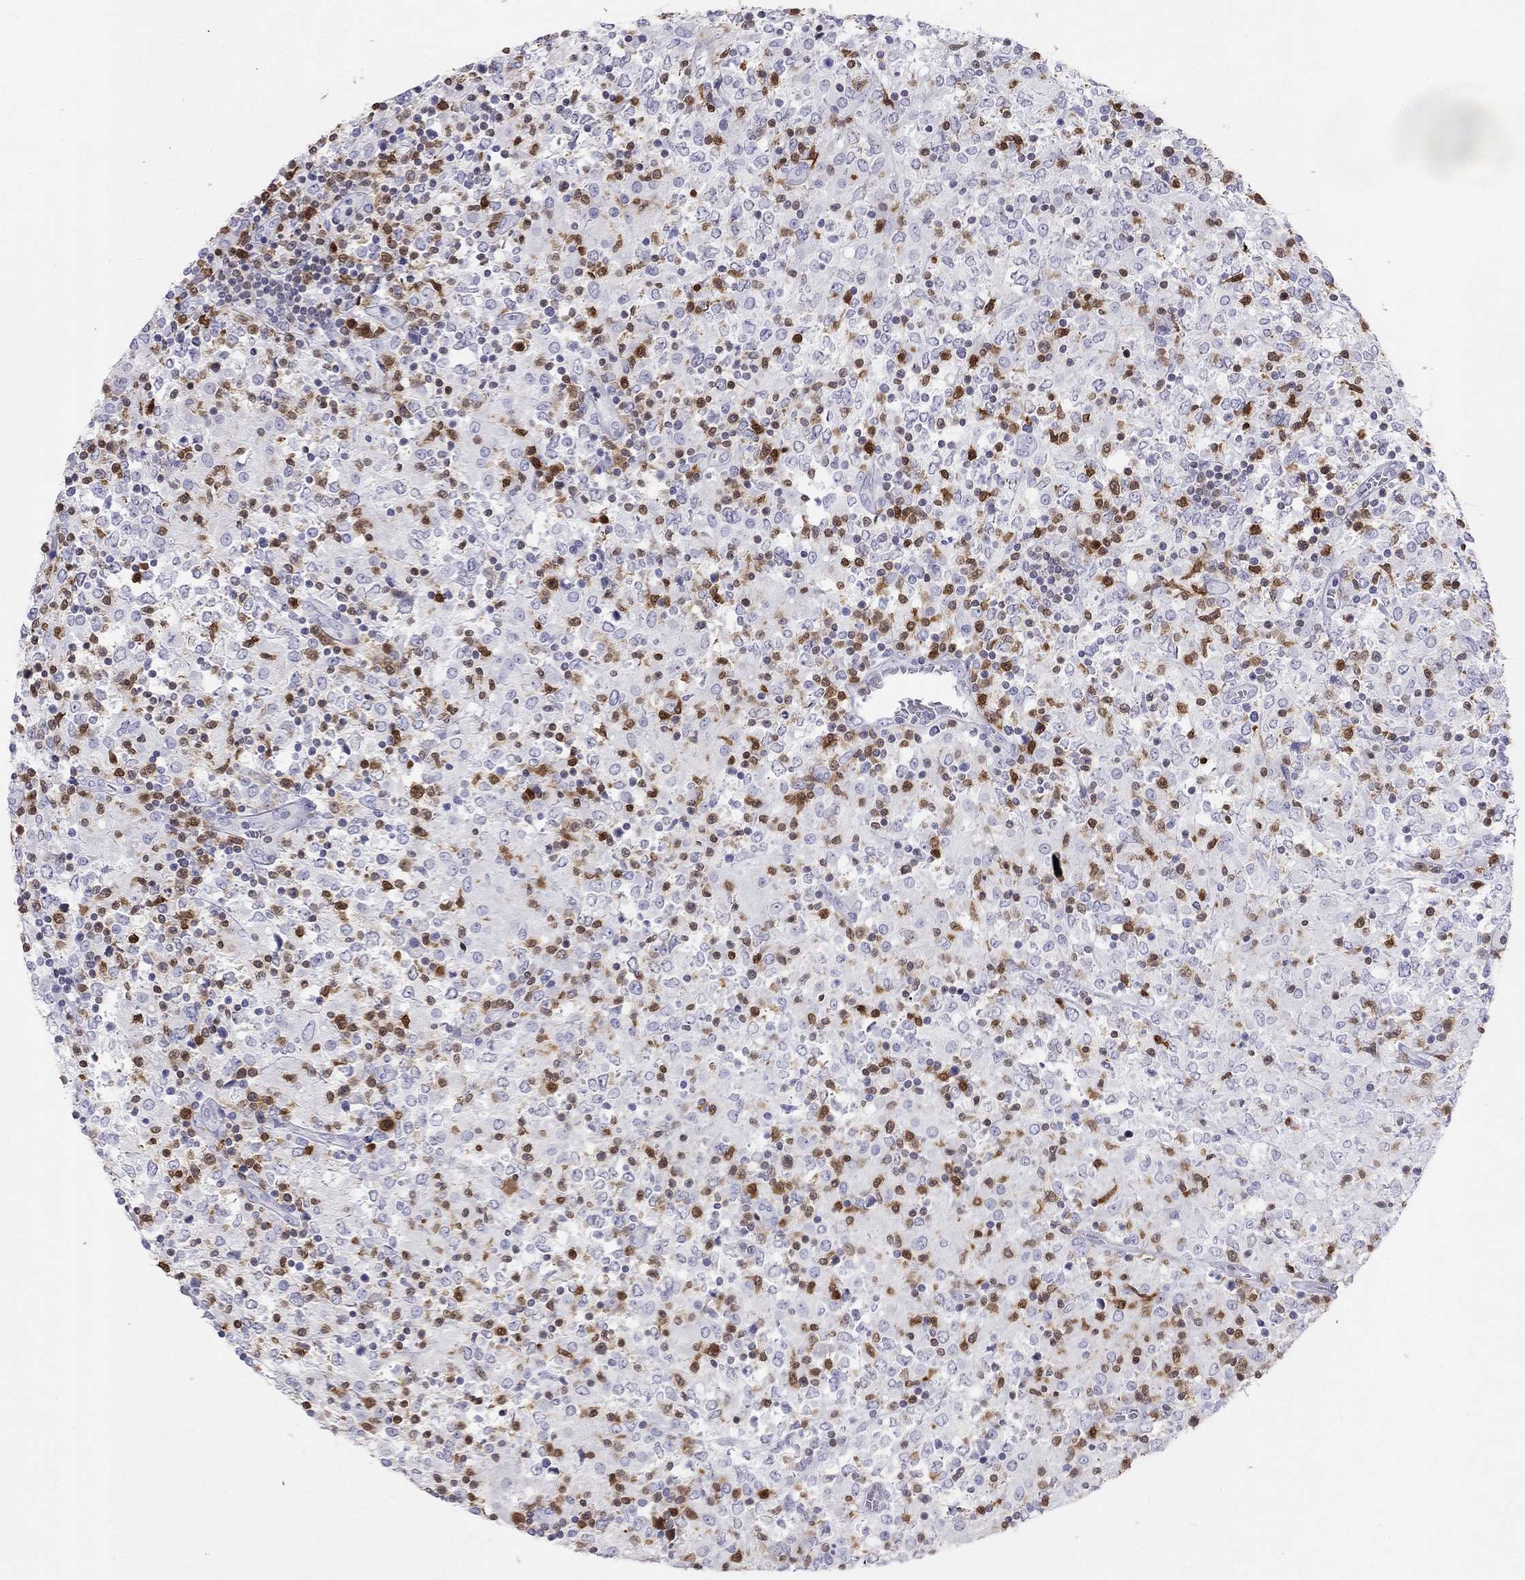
{"staining": {"intensity": "negative", "quantity": "none", "location": "none"}, "tissue": "lymphoma", "cell_type": "Tumor cells", "image_type": "cancer", "snomed": [{"axis": "morphology", "description": "Malignant lymphoma, non-Hodgkin's type, High grade"}, {"axis": "topography", "description": "Lymph node"}], "caption": "The micrograph exhibits no staining of tumor cells in lymphoma. The staining was performed using DAB to visualize the protein expression in brown, while the nuclei were stained in blue with hematoxylin (Magnification: 20x).", "gene": "SH2D2A", "patient": {"sex": "female", "age": 84}}